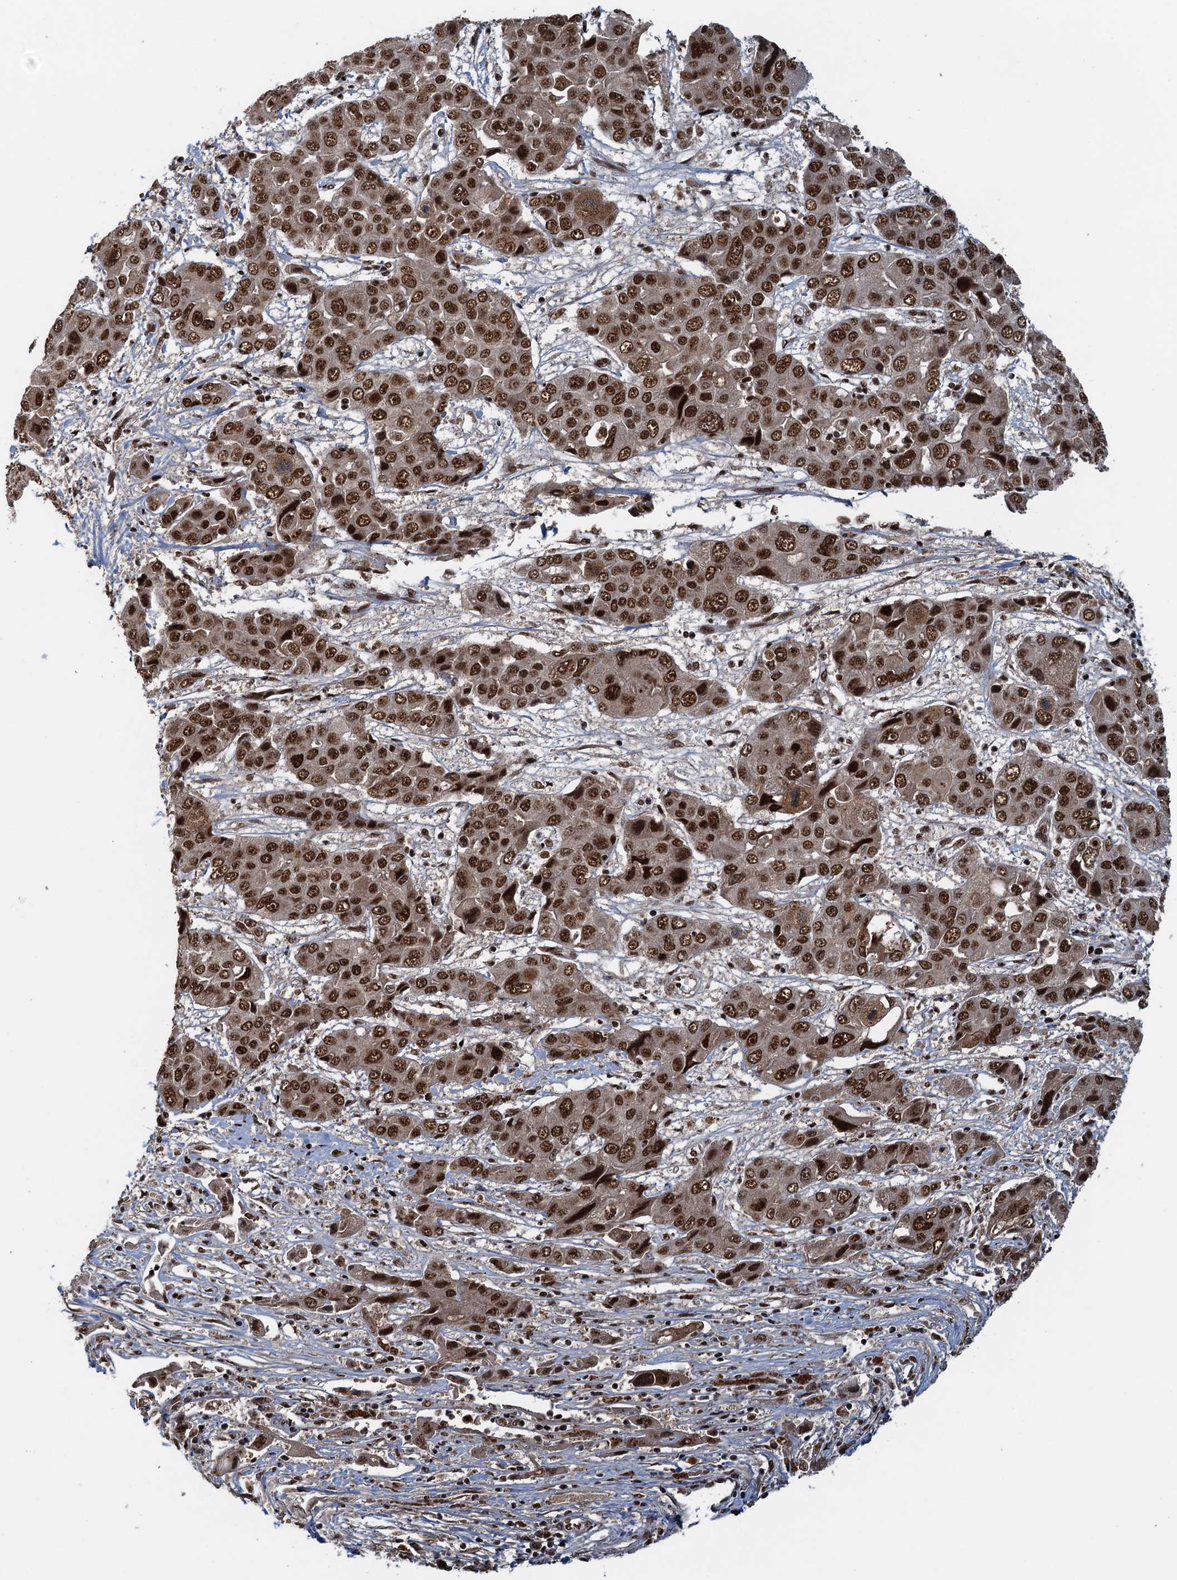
{"staining": {"intensity": "moderate", "quantity": ">75%", "location": "nuclear"}, "tissue": "liver cancer", "cell_type": "Tumor cells", "image_type": "cancer", "snomed": [{"axis": "morphology", "description": "Cholangiocarcinoma"}, {"axis": "topography", "description": "Liver"}], "caption": "Immunohistochemistry (IHC) of human liver cholangiocarcinoma demonstrates medium levels of moderate nuclear staining in about >75% of tumor cells.", "gene": "ZC3H18", "patient": {"sex": "male", "age": 67}}